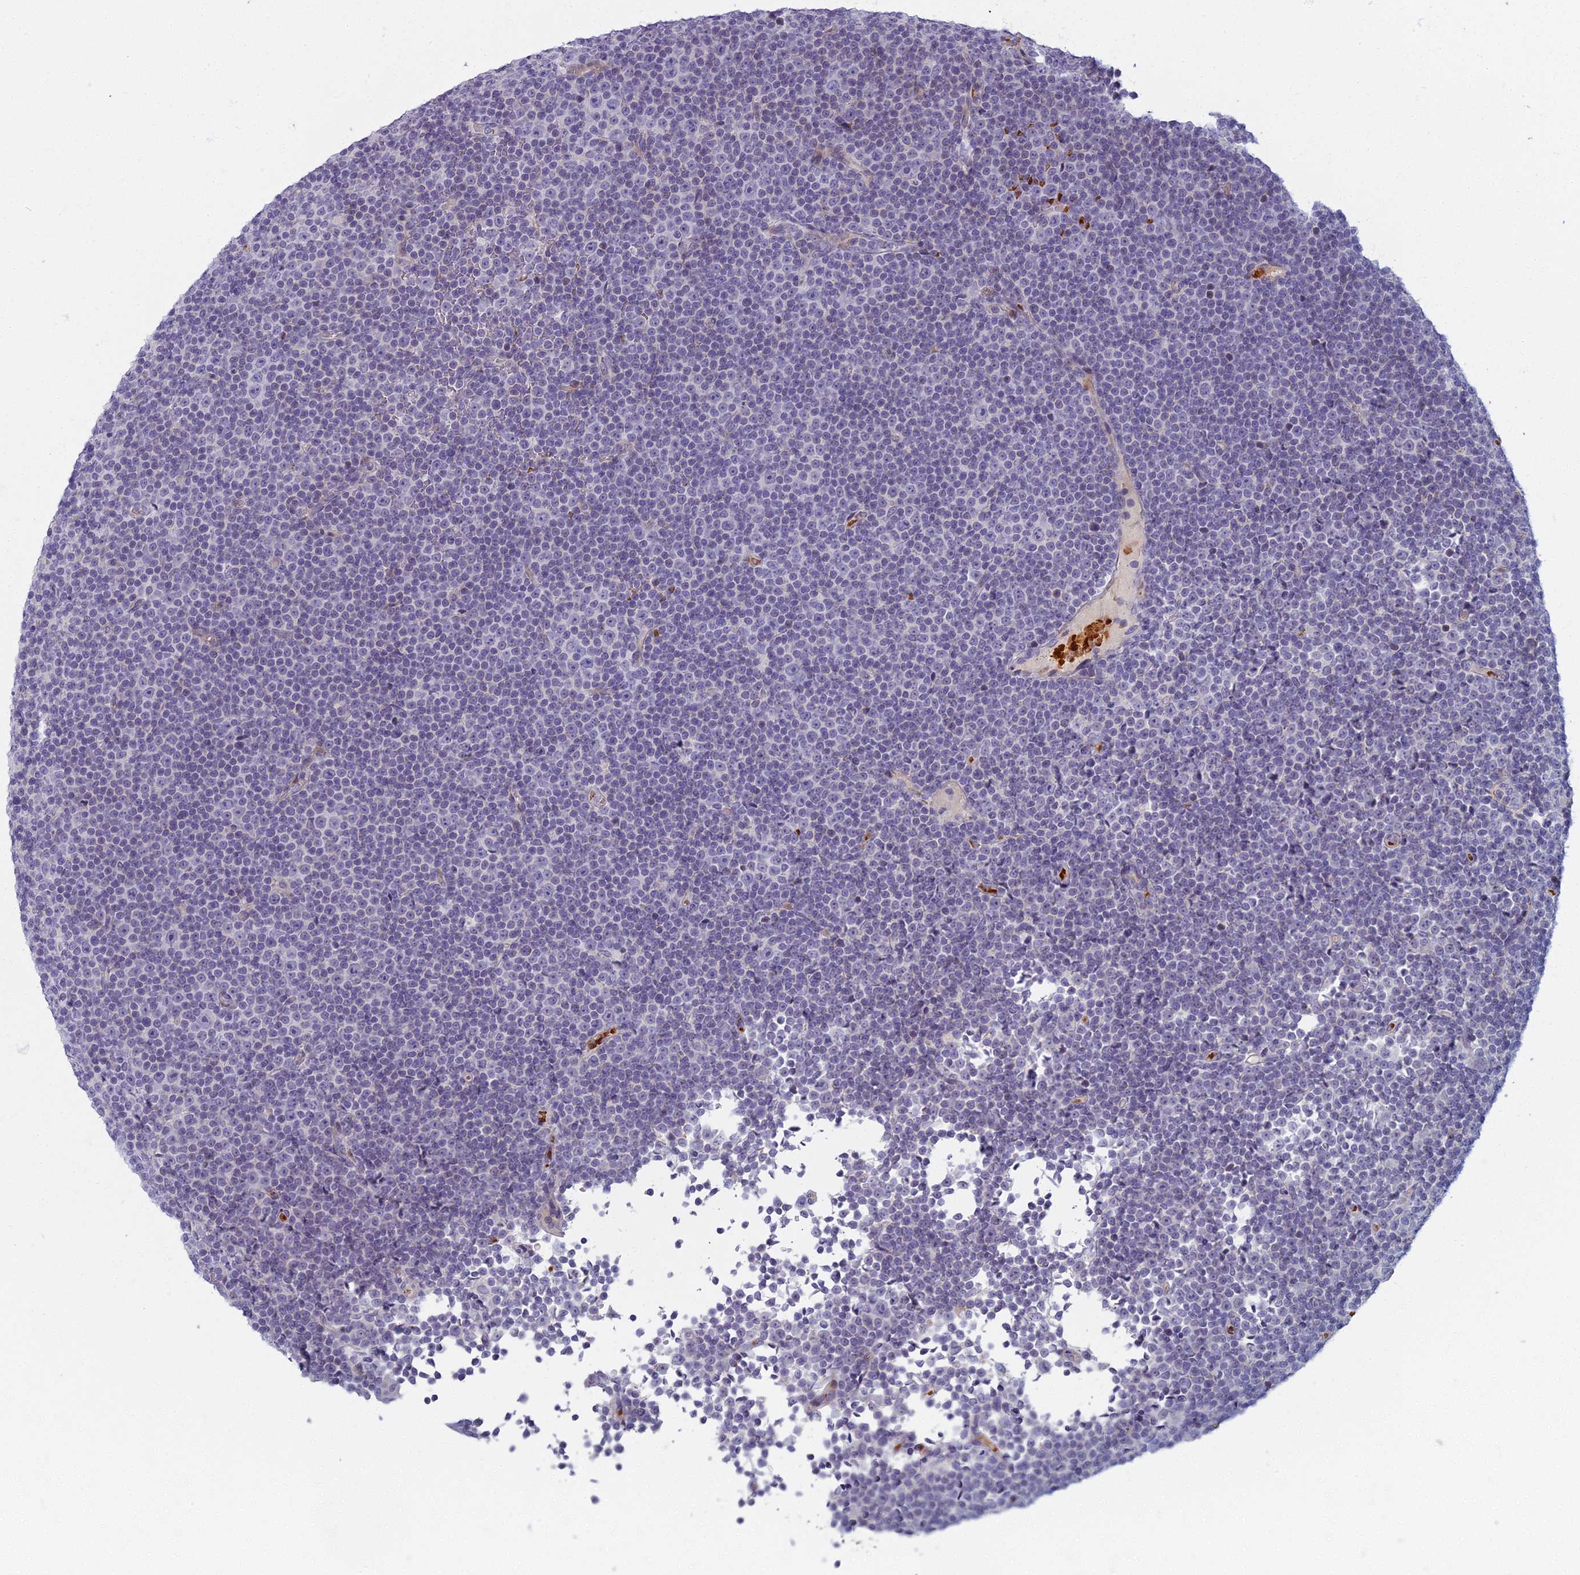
{"staining": {"intensity": "negative", "quantity": "none", "location": "none"}, "tissue": "lymphoma", "cell_type": "Tumor cells", "image_type": "cancer", "snomed": [{"axis": "morphology", "description": "Malignant lymphoma, non-Hodgkin's type, Low grade"}, {"axis": "topography", "description": "Lymph node"}], "caption": "Immunohistochemistry of lymphoma displays no positivity in tumor cells.", "gene": "ARL15", "patient": {"sex": "female", "age": 67}}